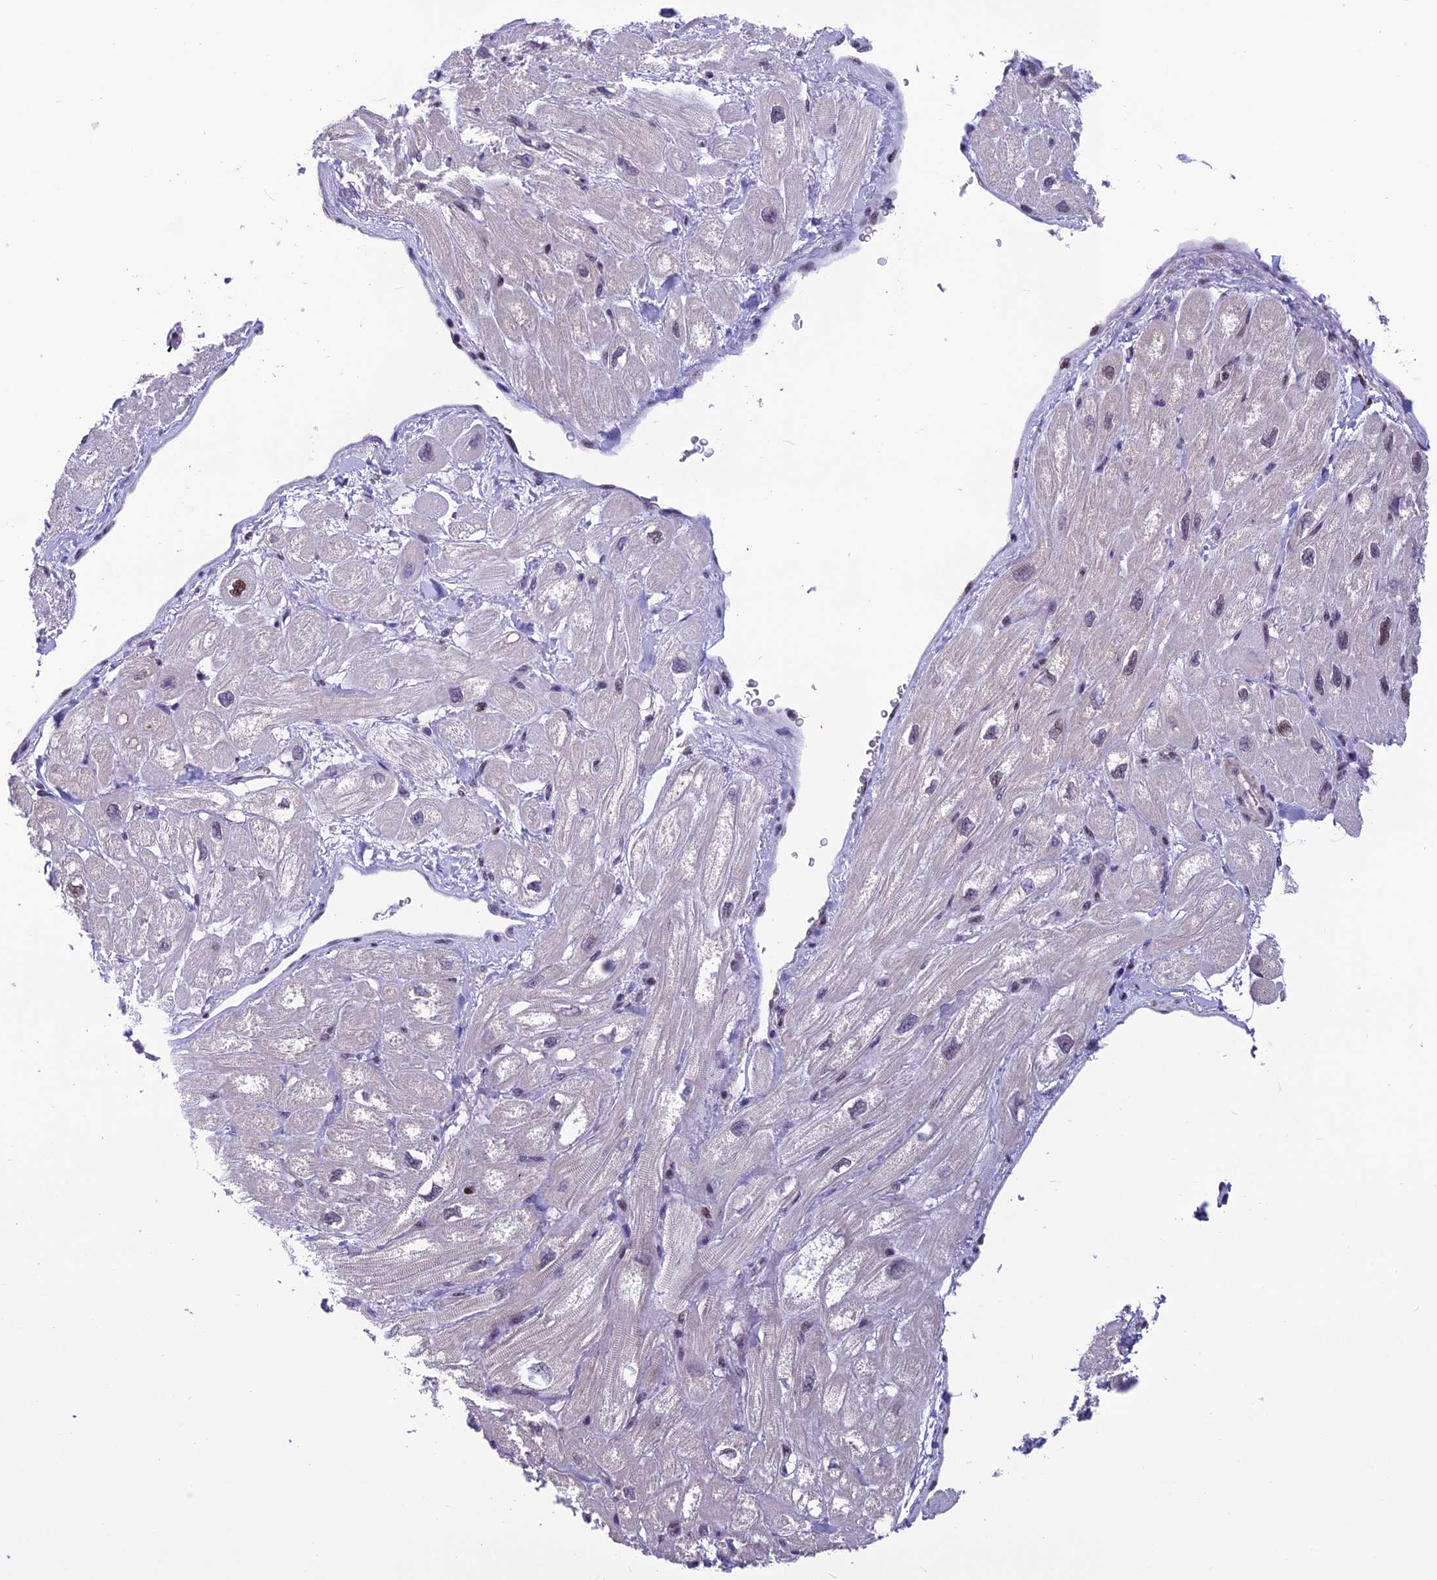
{"staining": {"intensity": "weak", "quantity": "<25%", "location": "nuclear"}, "tissue": "heart muscle", "cell_type": "Cardiomyocytes", "image_type": "normal", "snomed": [{"axis": "morphology", "description": "Normal tissue, NOS"}, {"axis": "topography", "description": "Heart"}], "caption": "Protein analysis of unremarkable heart muscle demonstrates no significant staining in cardiomyocytes.", "gene": "MIS12", "patient": {"sex": "male", "age": 65}}